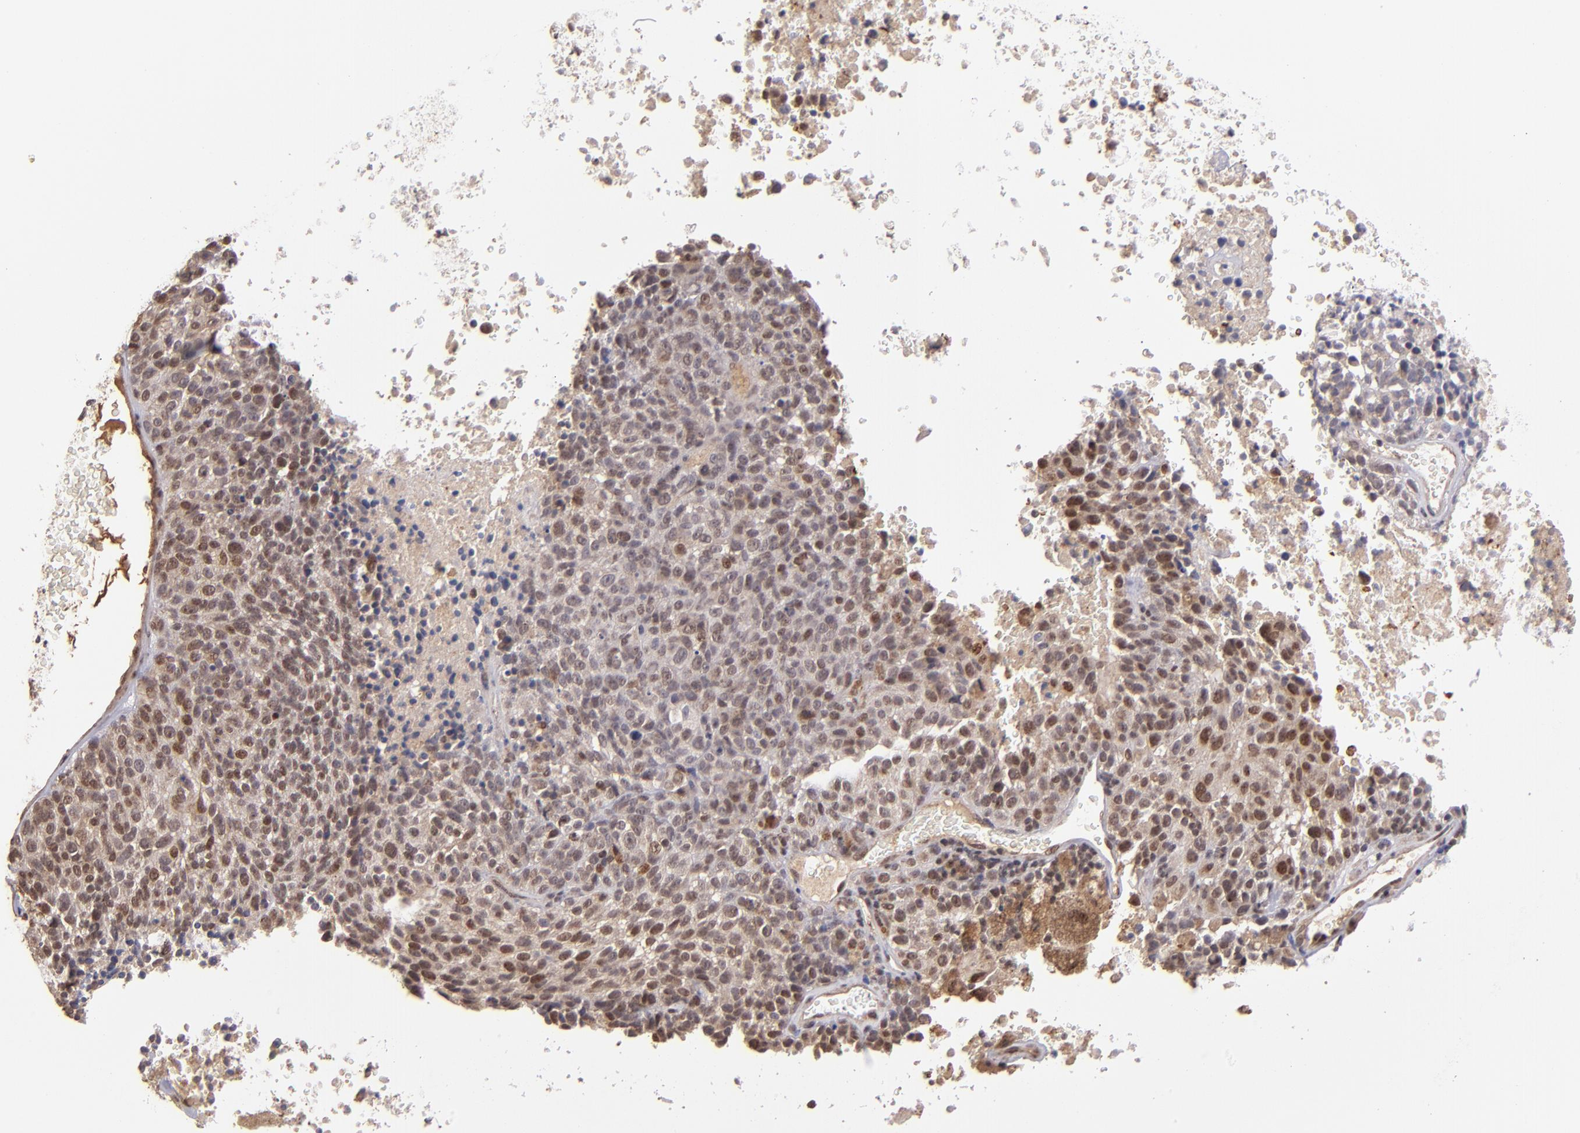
{"staining": {"intensity": "moderate", "quantity": "25%-75%", "location": "nuclear"}, "tissue": "melanoma", "cell_type": "Tumor cells", "image_type": "cancer", "snomed": [{"axis": "morphology", "description": "Malignant melanoma, Metastatic site"}, {"axis": "topography", "description": "Cerebral cortex"}], "caption": "Protein staining shows moderate nuclear staining in approximately 25%-75% of tumor cells in malignant melanoma (metastatic site).", "gene": "ABHD12B", "patient": {"sex": "female", "age": 52}}